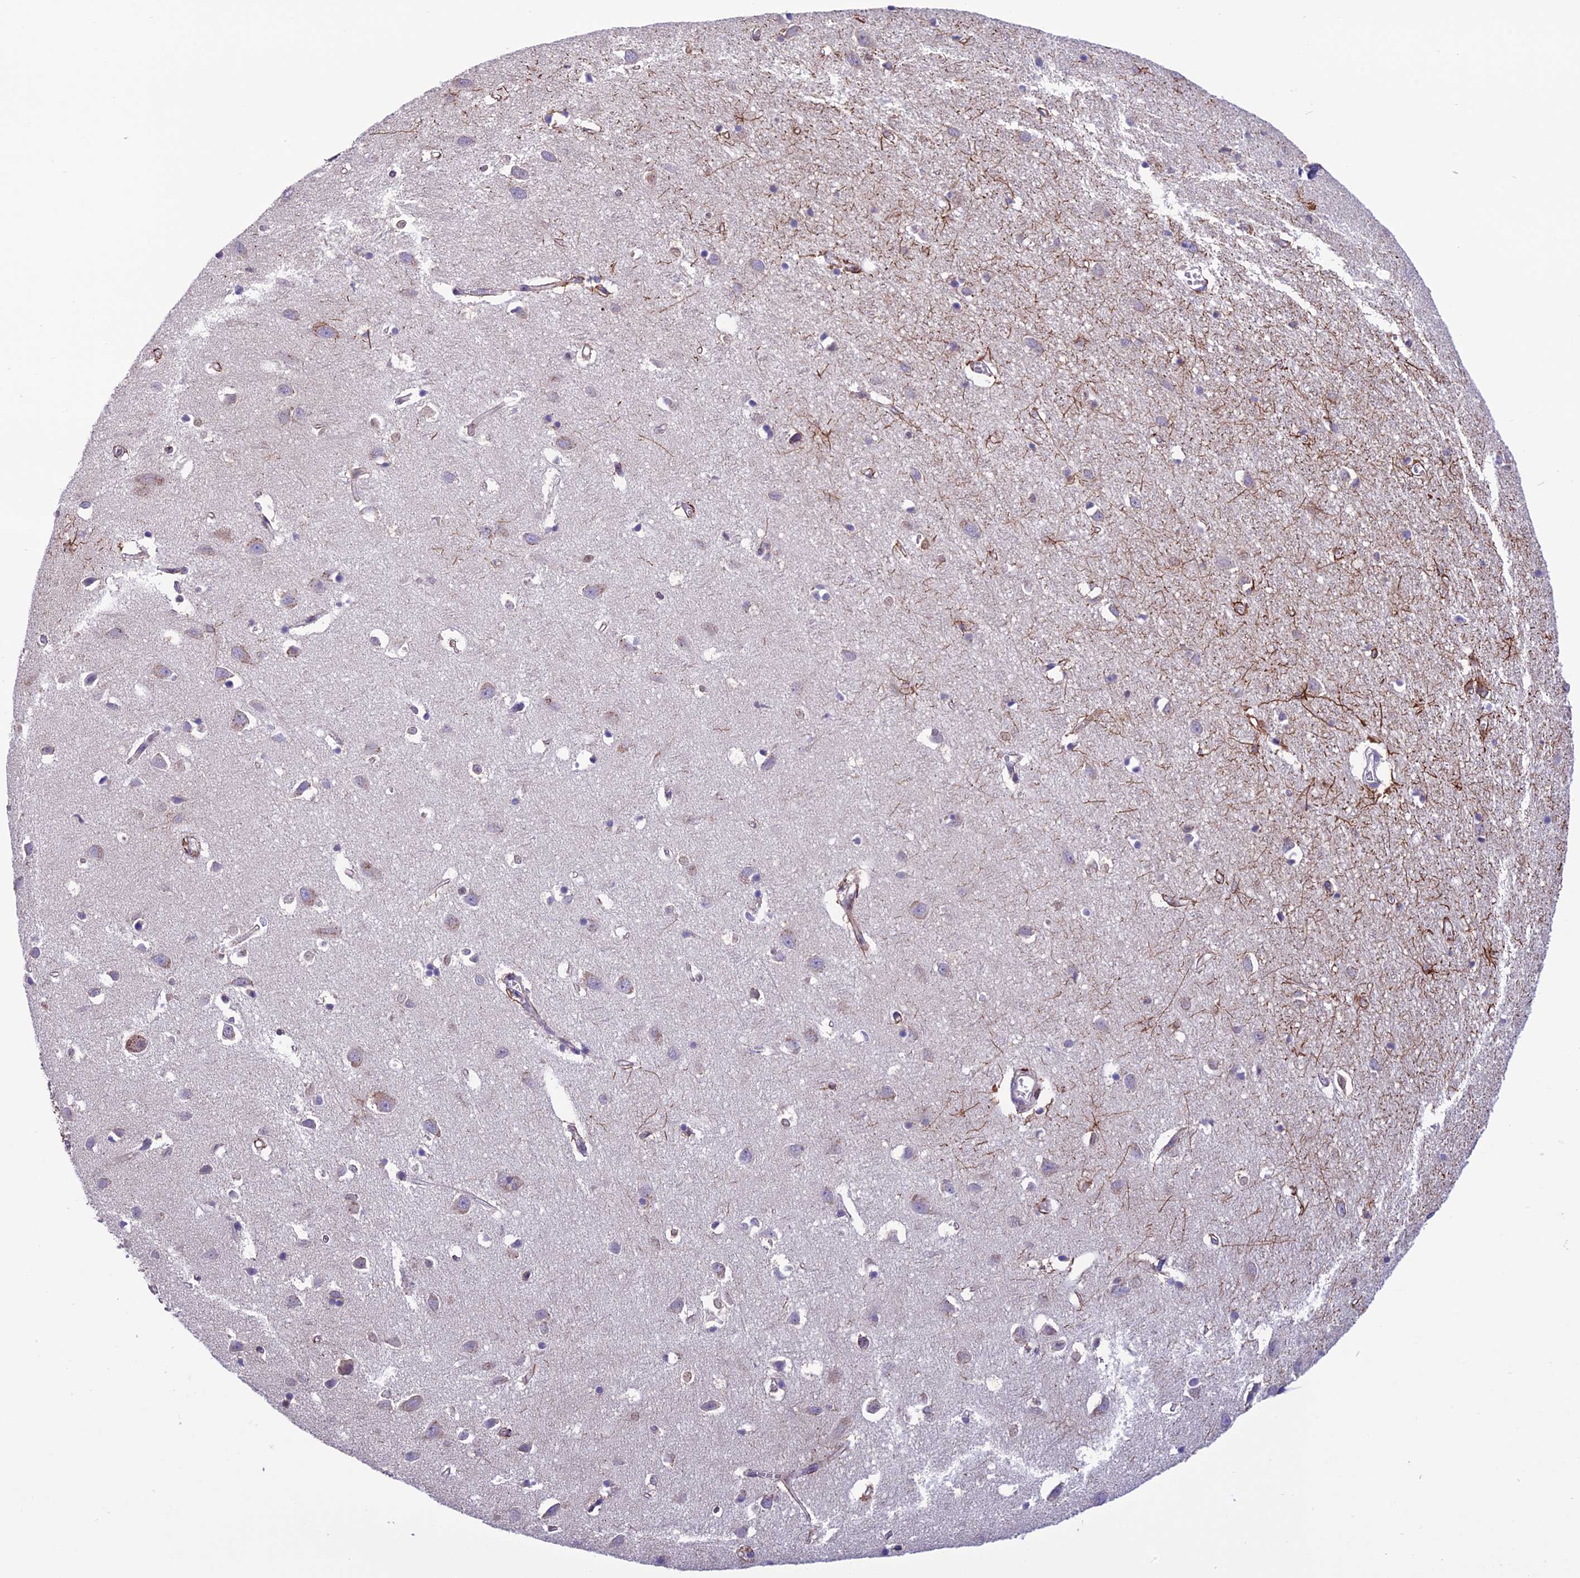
{"staining": {"intensity": "moderate", "quantity": "25%-75%", "location": "cytoplasmic/membranous"}, "tissue": "cerebral cortex", "cell_type": "Endothelial cells", "image_type": "normal", "snomed": [{"axis": "morphology", "description": "Normal tissue, NOS"}, {"axis": "topography", "description": "Cerebral cortex"}], "caption": "This image exhibits immunohistochemistry (IHC) staining of benign human cerebral cortex, with medium moderate cytoplasmic/membranous staining in approximately 25%-75% of endothelial cells.", "gene": "MIS12", "patient": {"sex": "female", "age": 64}}